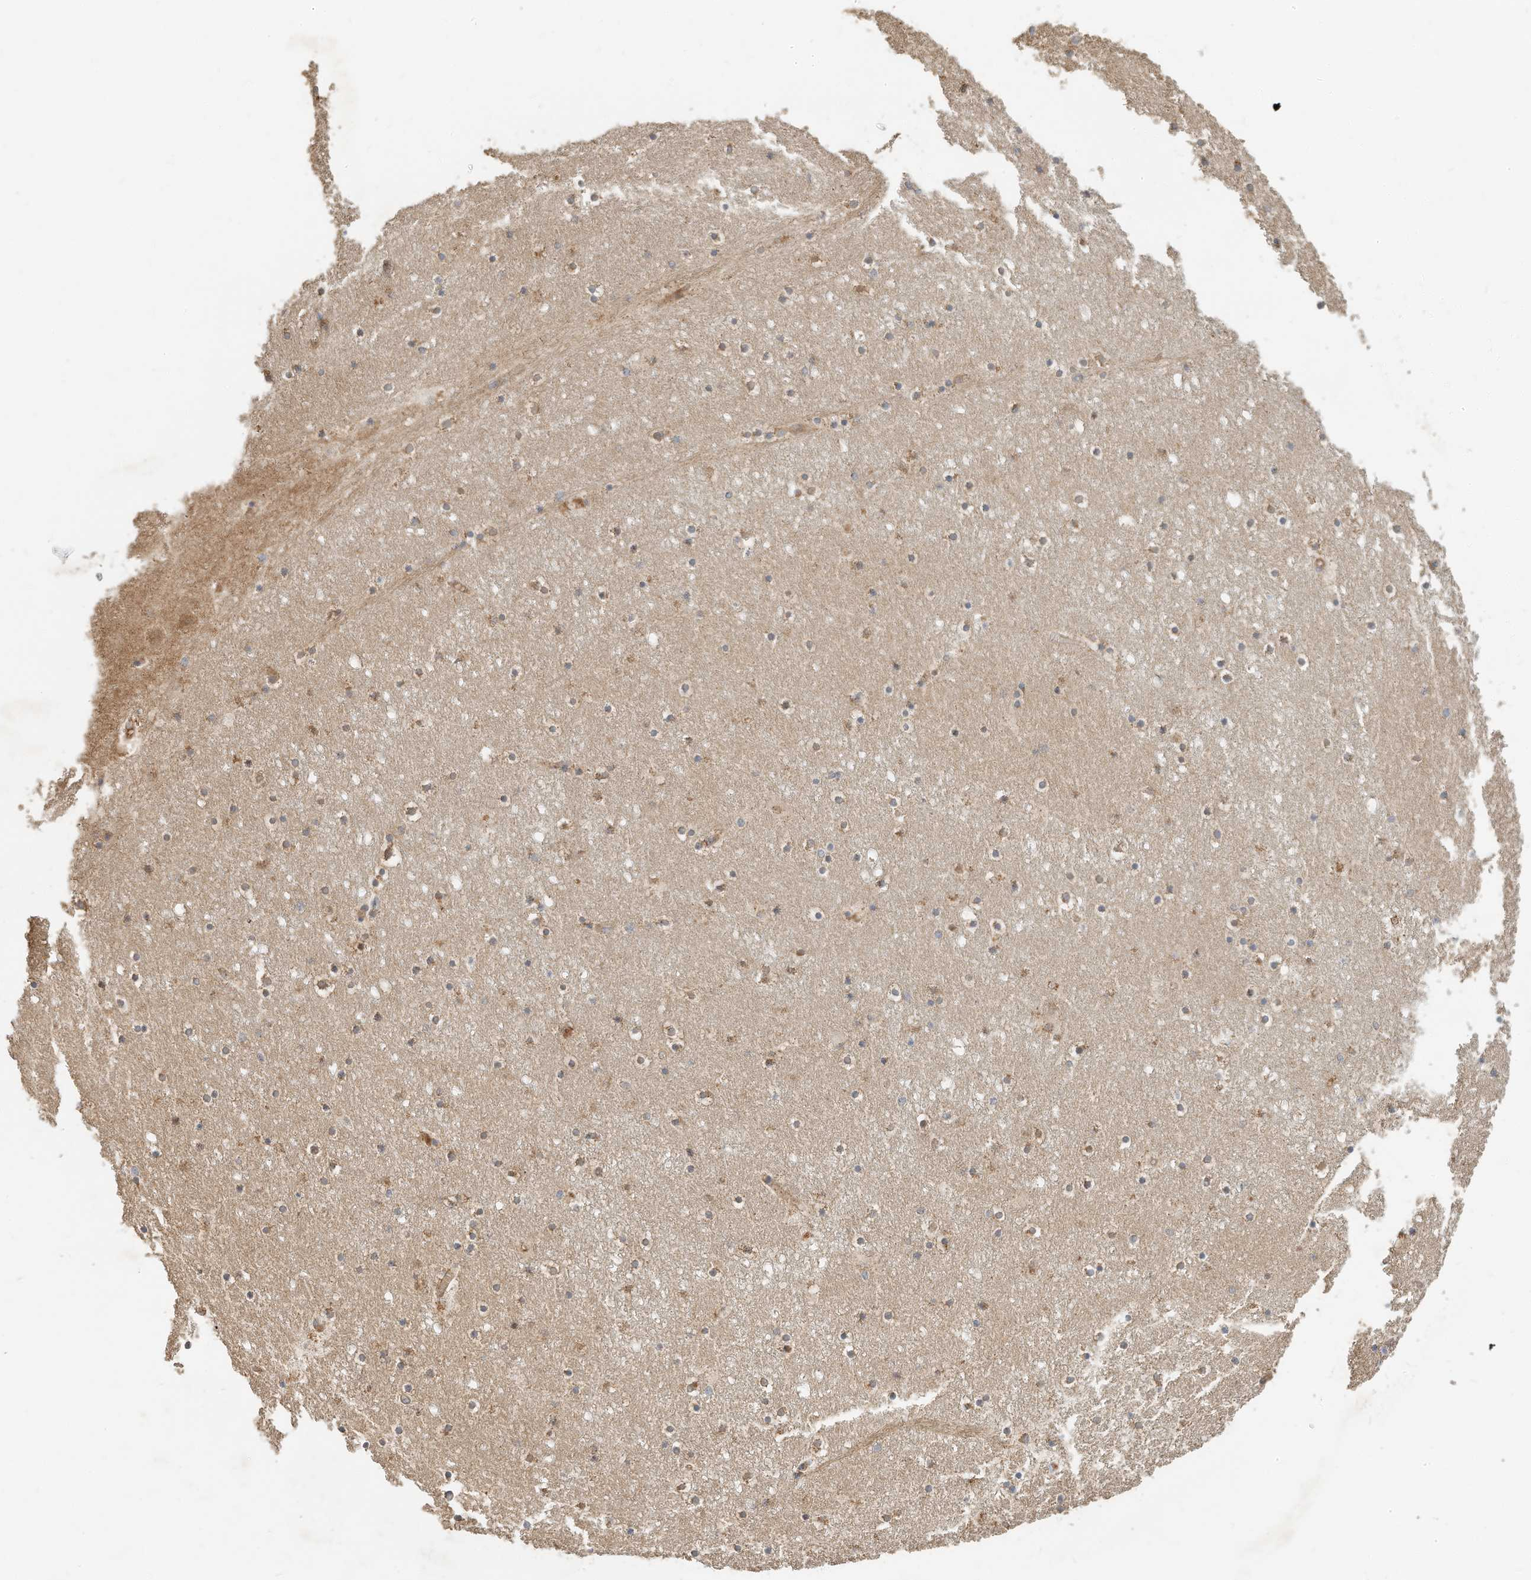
{"staining": {"intensity": "moderate", "quantity": "25%-75%", "location": "cytoplasmic/membranous"}, "tissue": "caudate", "cell_type": "Glial cells", "image_type": "normal", "snomed": [{"axis": "morphology", "description": "Normal tissue, NOS"}, {"axis": "topography", "description": "Lateral ventricle wall"}], "caption": "IHC of benign human caudate reveals medium levels of moderate cytoplasmic/membranous expression in about 25%-75% of glial cells. Nuclei are stained in blue.", "gene": "CPAMD8", "patient": {"sex": "male", "age": 45}}